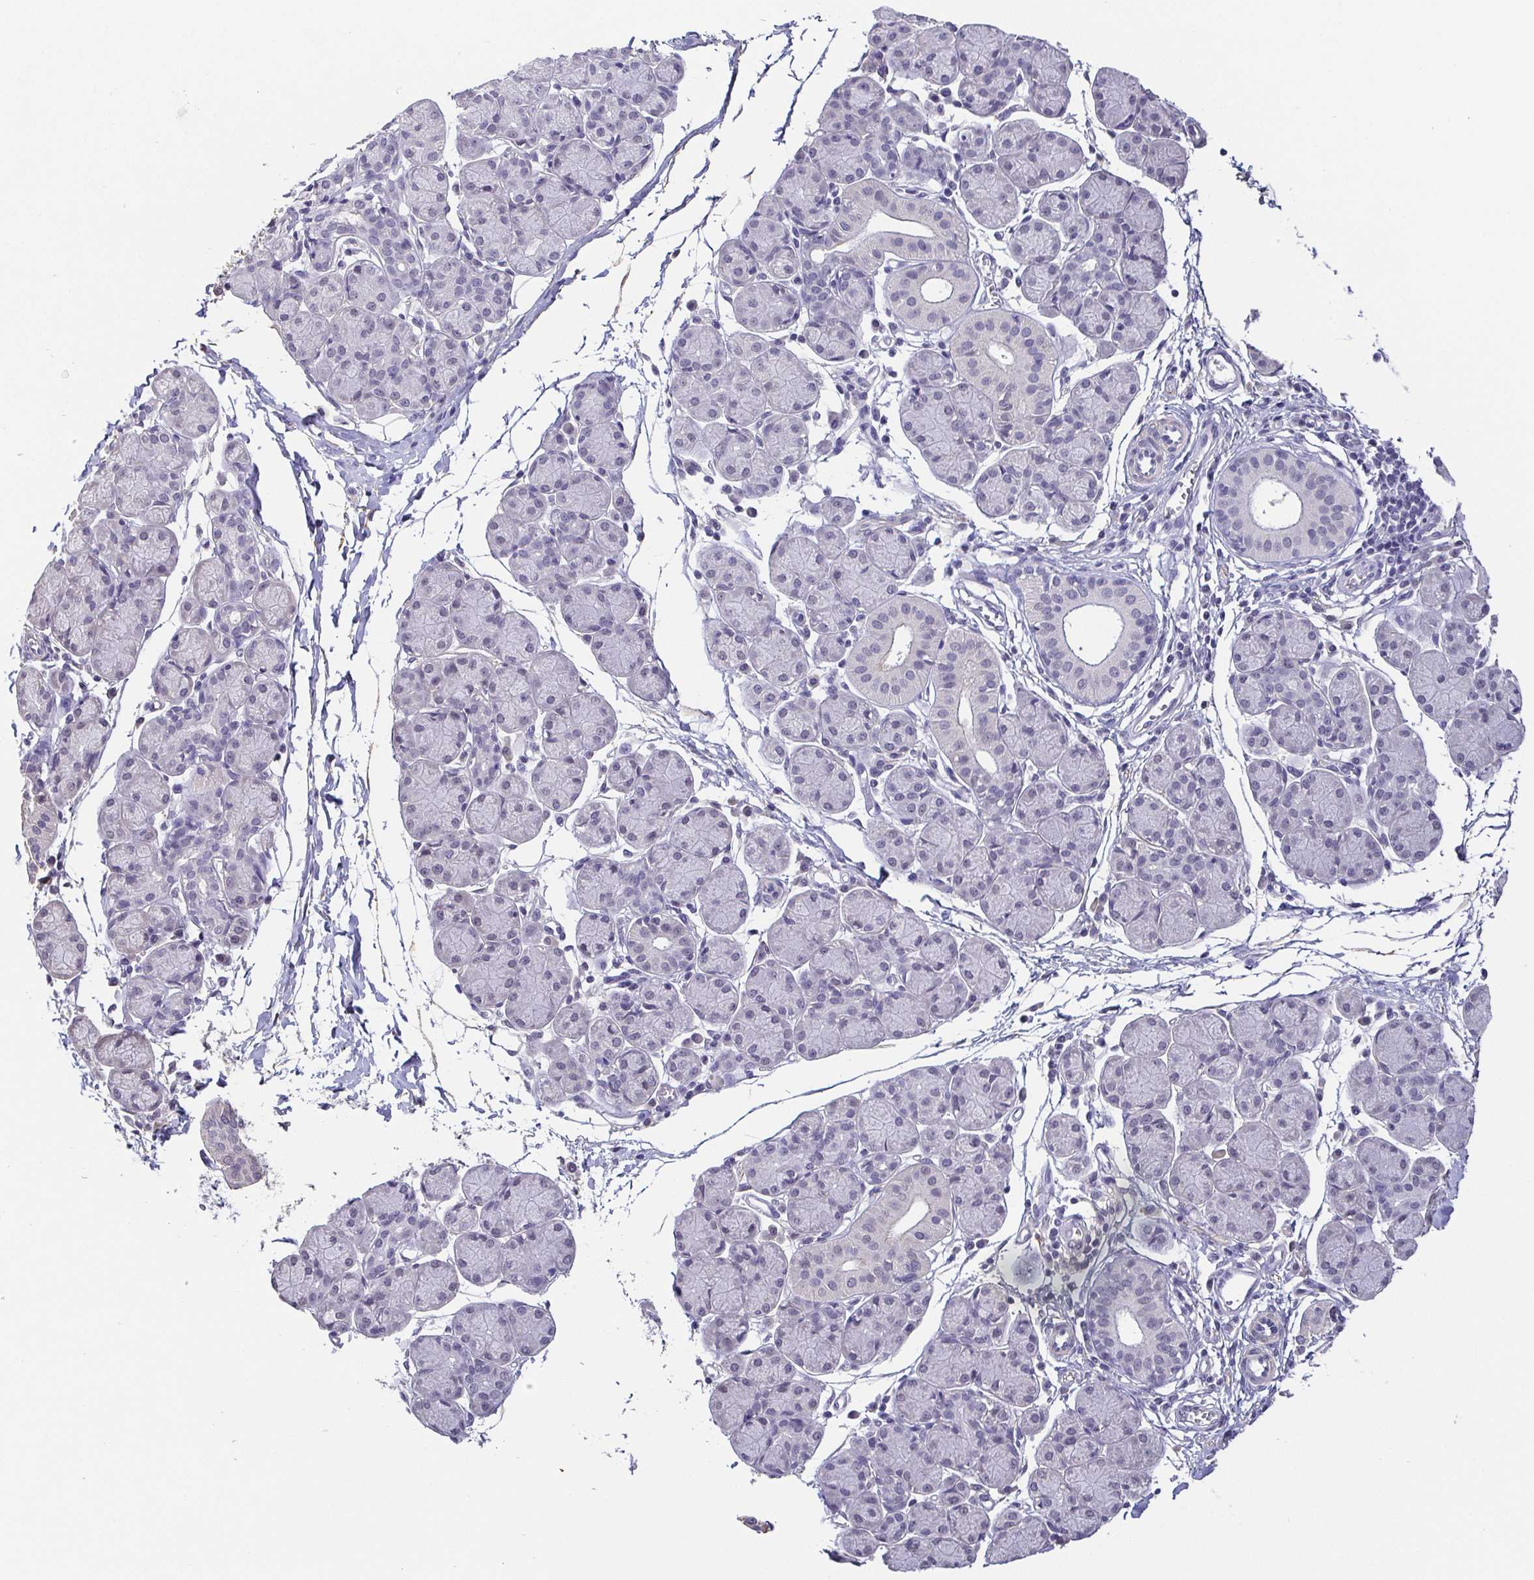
{"staining": {"intensity": "negative", "quantity": "none", "location": "none"}, "tissue": "salivary gland", "cell_type": "Glandular cells", "image_type": "normal", "snomed": [{"axis": "morphology", "description": "Normal tissue, NOS"}, {"axis": "morphology", "description": "Inflammation, NOS"}, {"axis": "topography", "description": "Lymph node"}, {"axis": "topography", "description": "Salivary gland"}], "caption": "High power microscopy histopathology image of an immunohistochemistry histopathology image of normal salivary gland, revealing no significant positivity in glandular cells. Brightfield microscopy of IHC stained with DAB (3,3'-diaminobenzidine) (brown) and hematoxylin (blue), captured at high magnification.", "gene": "NEFH", "patient": {"sex": "male", "age": 3}}